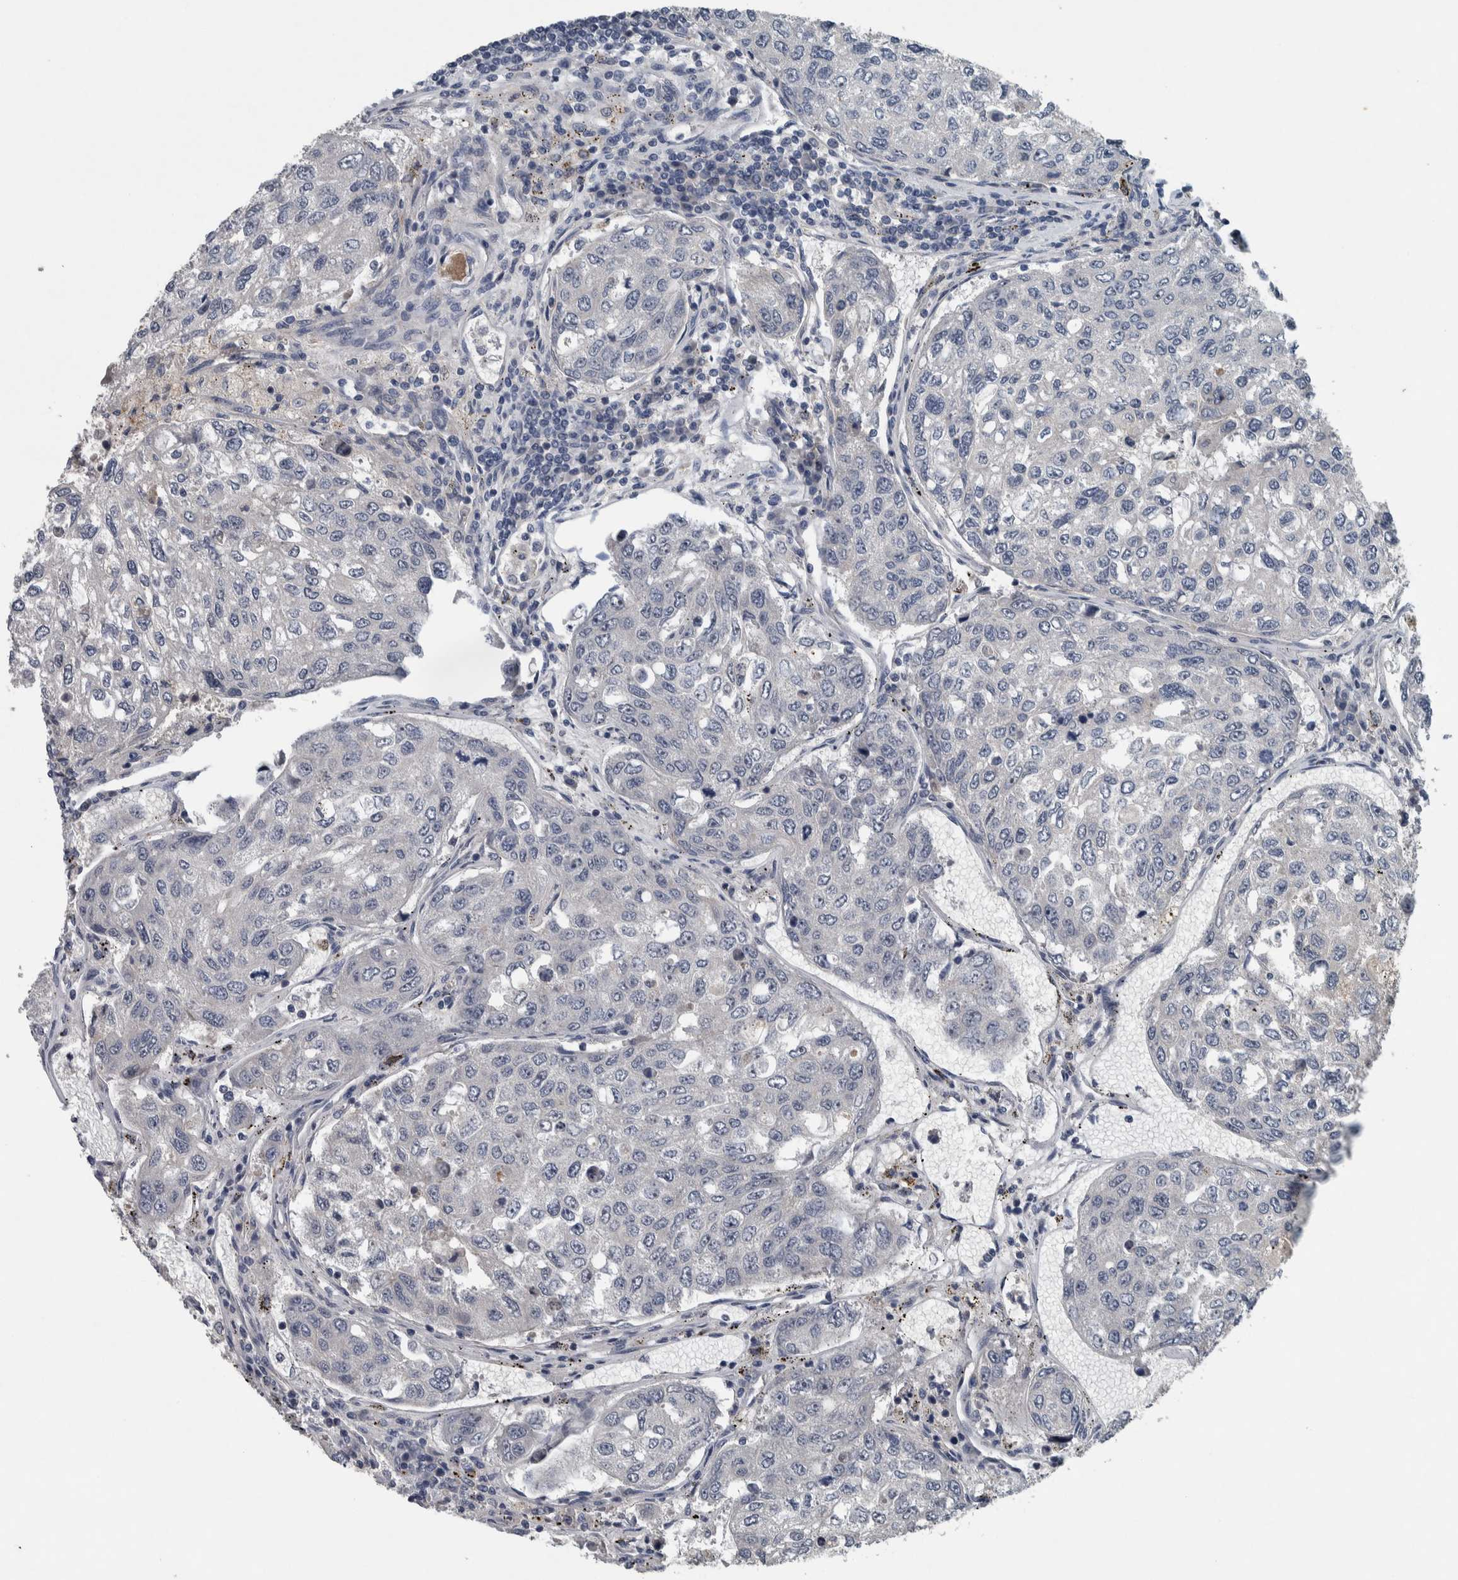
{"staining": {"intensity": "negative", "quantity": "none", "location": "none"}, "tissue": "urothelial cancer", "cell_type": "Tumor cells", "image_type": "cancer", "snomed": [{"axis": "morphology", "description": "Urothelial carcinoma, High grade"}, {"axis": "topography", "description": "Lymph node"}, {"axis": "topography", "description": "Urinary bladder"}], "caption": "A high-resolution image shows immunohistochemistry staining of high-grade urothelial carcinoma, which demonstrates no significant expression in tumor cells.", "gene": "SERPINC1", "patient": {"sex": "male", "age": 51}}